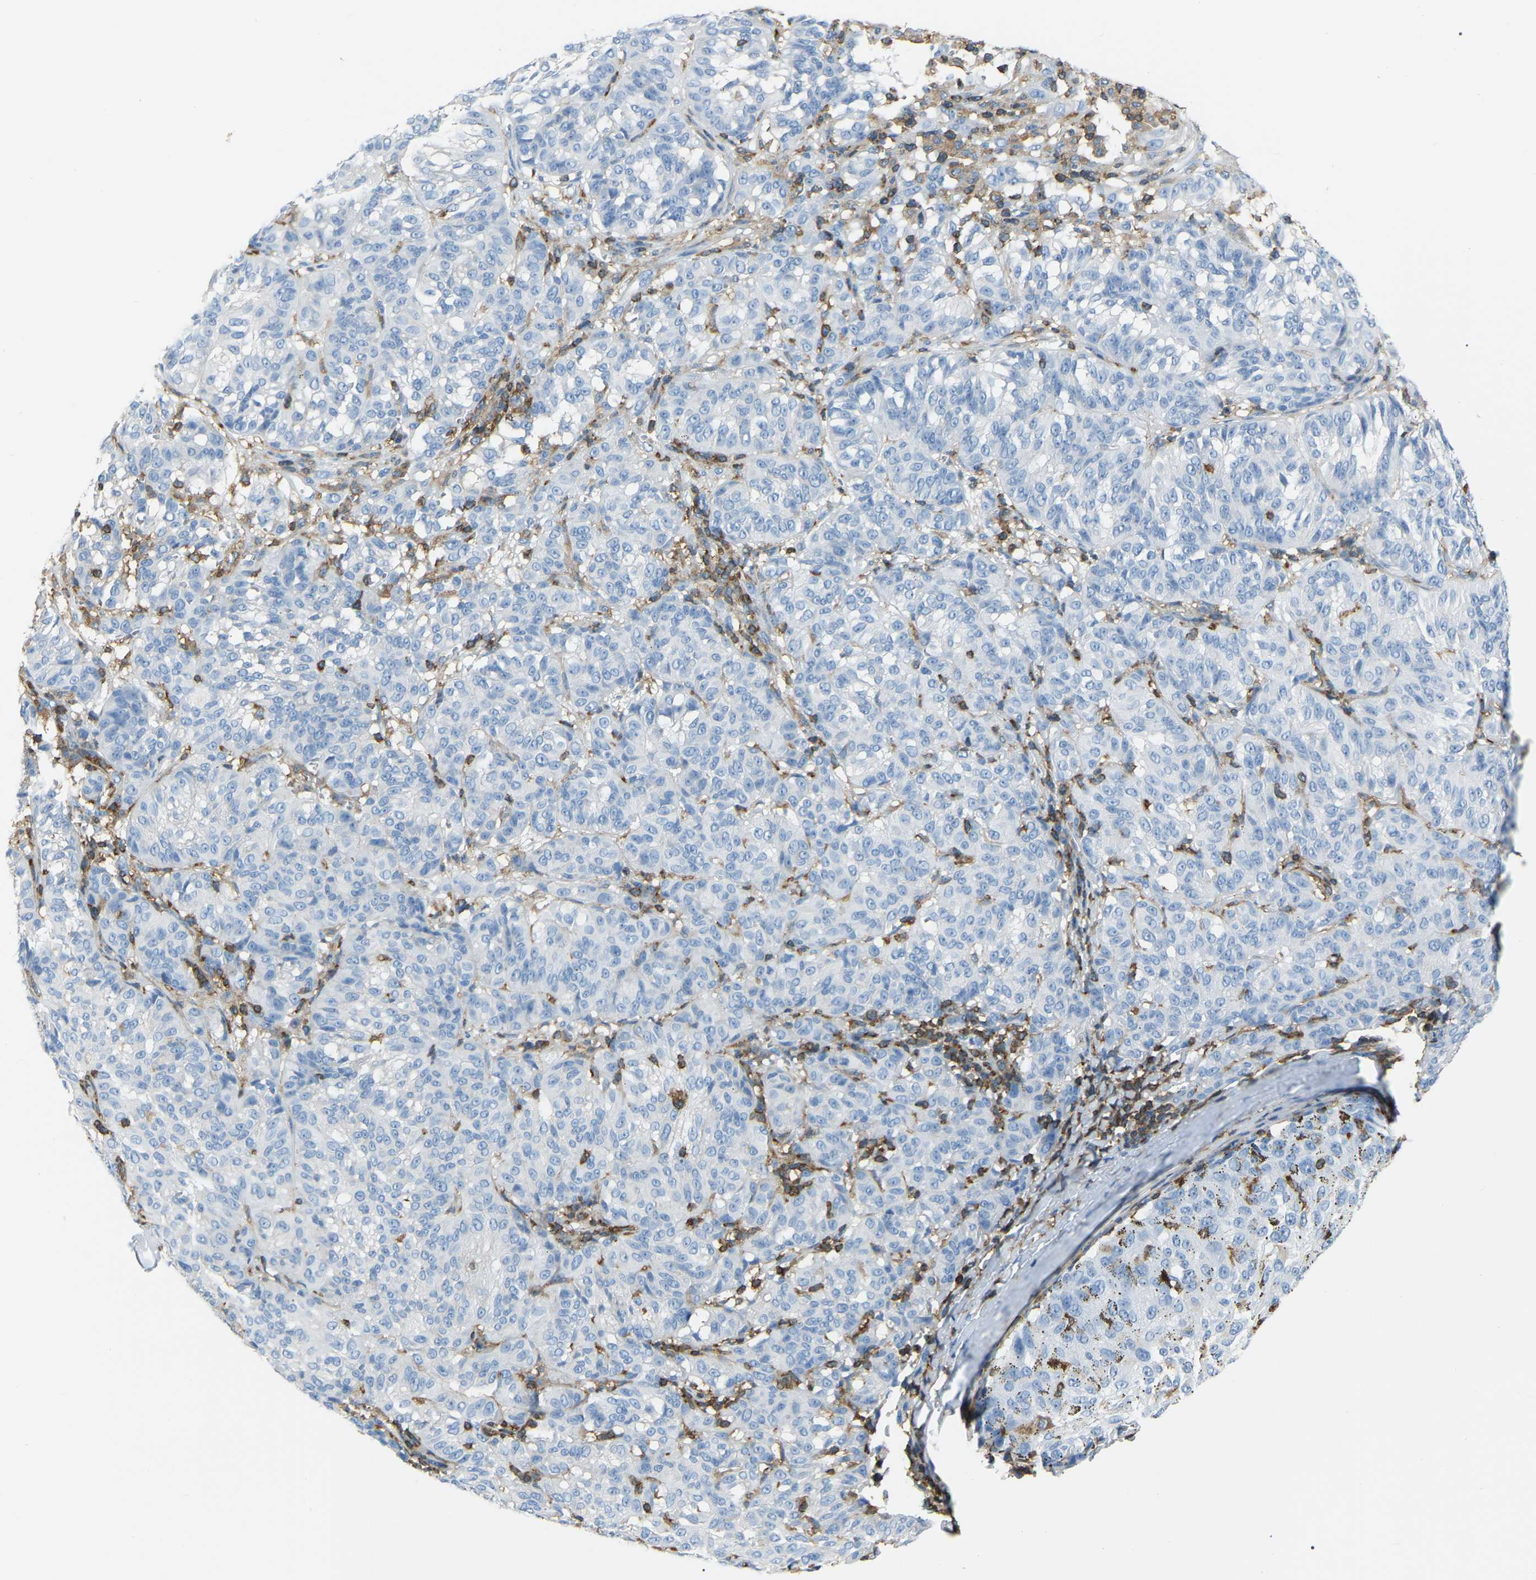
{"staining": {"intensity": "negative", "quantity": "none", "location": "none"}, "tissue": "melanoma", "cell_type": "Tumor cells", "image_type": "cancer", "snomed": [{"axis": "morphology", "description": "Malignant melanoma, NOS"}, {"axis": "topography", "description": "Skin"}], "caption": "A high-resolution photomicrograph shows immunohistochemistry staining of malignant melanoma, which displays no significant positivity in tumor cells.", "gene": "ARHGAP45", "patient": {"sex": "female", "age": 72}}